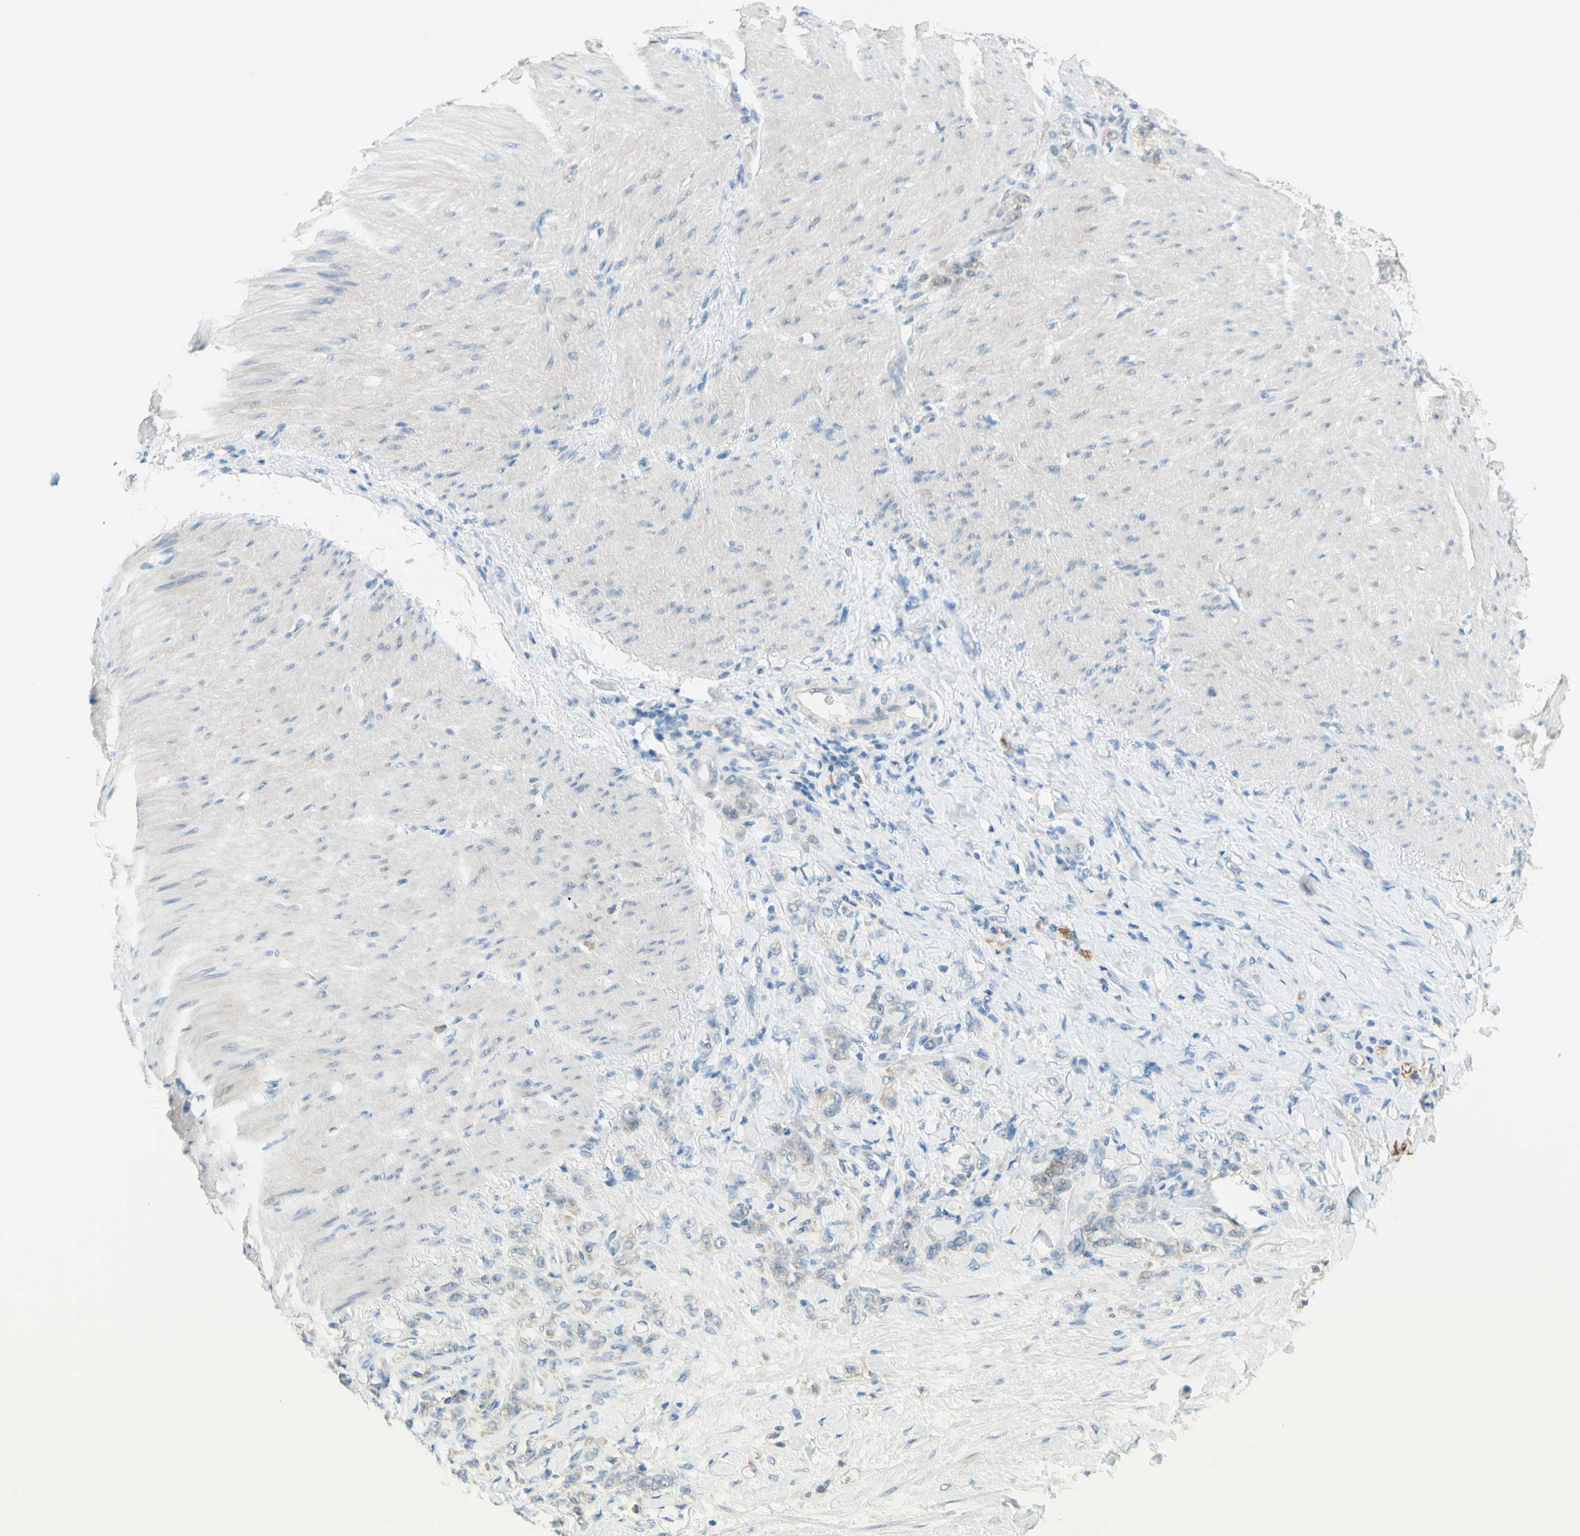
{"staining": {"intensity": "weak", "quantity": "<25%", "location": "cytoplasmic/membranous"}, "tissue": "stomach cancer", "cell_type": "Tumor cells", "image_type": "cancer", "snomed": [{"axis": "morphology", "description": "Adenocarcinoma, NOS"}, {"axis": "topography", "description": "Stomach"}], "caption": "Protein analysis of stomach cancer demonstrates no significant expression in tumor cells.", "gene": "JPH1", "patient": {"sex": "male", "age": 82}}